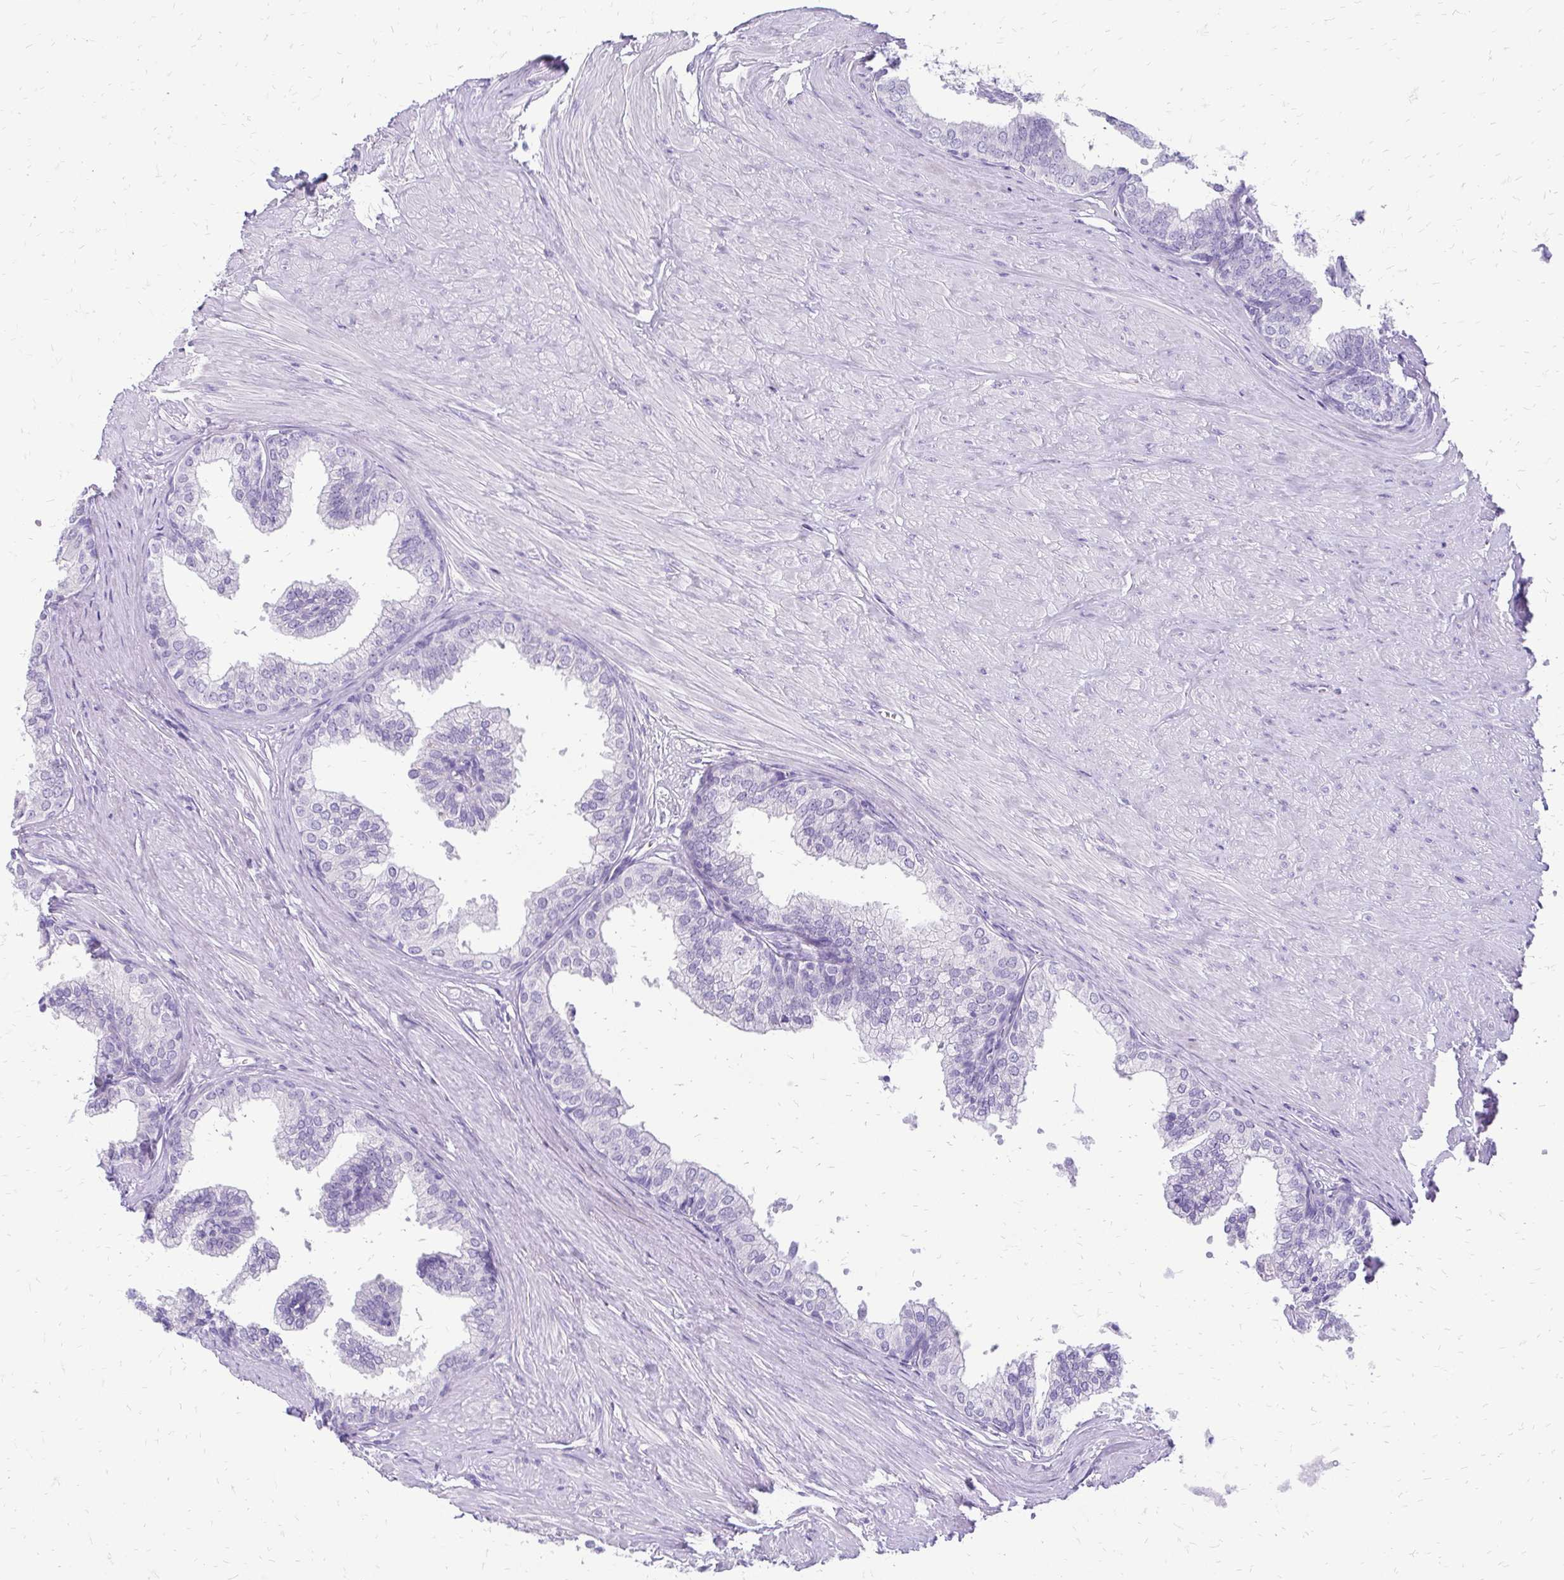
{"staining": {"intensity": "negative", "quantity": "none", "location": "none"}, "tissue": "prostate", "cell_type": "Glandular cells", "image_type": "normal", "snomed": [{"axis": "morphology", "description": "Normal tissue, NOS"}, {"axis": "topography", "description": "Prostate"}, {"axis": "topography", "description": "Peripheral nerve tissue"}], "caption": "A high-resolution histopathology image shows IHC staining of benign prostate, which reveals no significant positivity in glandular cells. The staining is performed using DAB (3,3'-diaminobenzidine) brown chromogen with nuclei counter-stained in using hematoxylin.", "gene": "SLC32A1", "patient": {"sex": "male", "age": 55}}